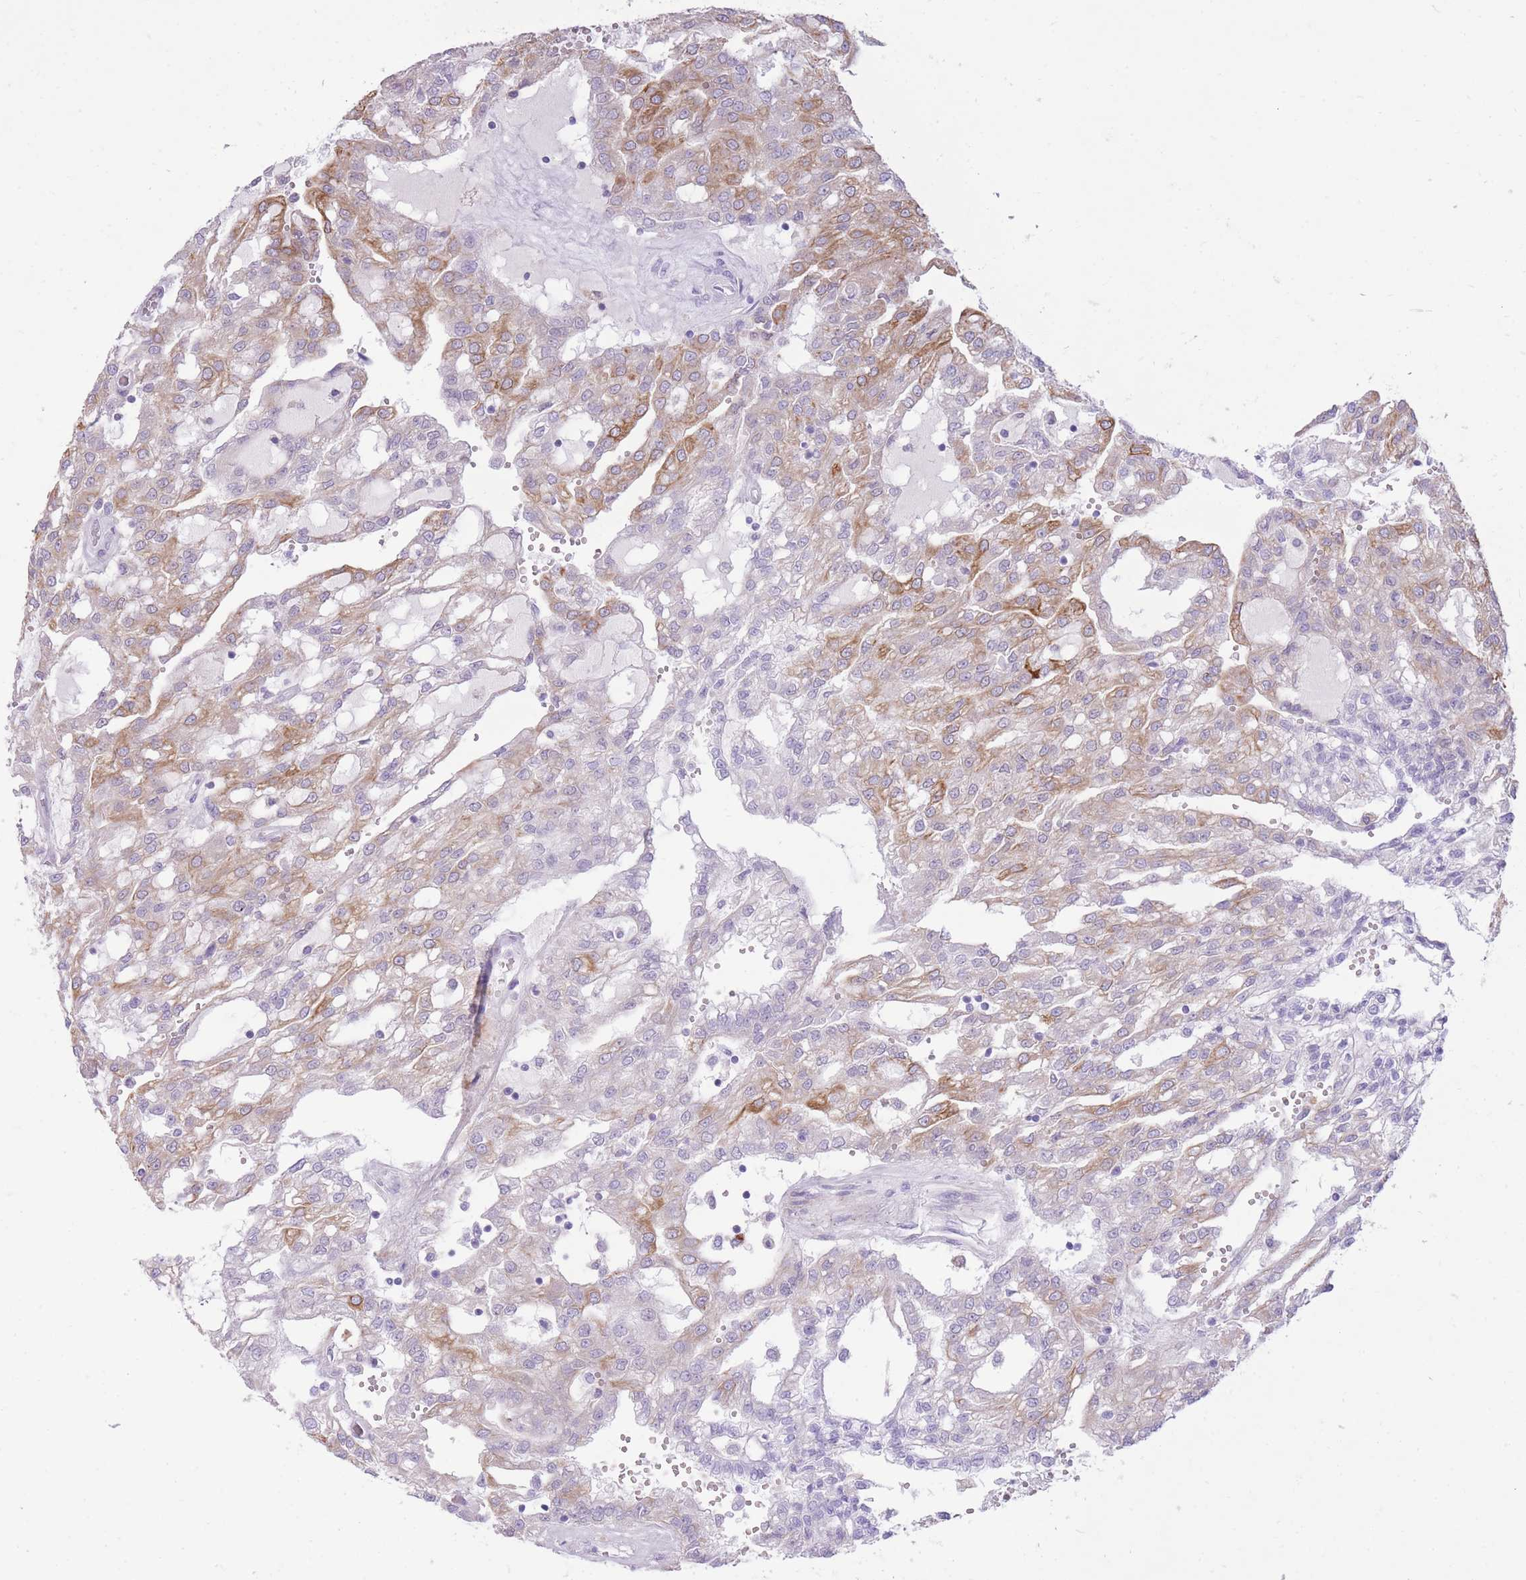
{"staining": {"intensity": "moderate", "quantity": "<25%", "location": "cytoplasmic/membranous"}, "tissue": "renal cancer", "cell_type": "Tumor cells", "image_type": "cancer", "snomed": [{"axis": "morphology", "description": "Adenocarcinoma, NOS"}, {"axis": "topography", "description": "Kidney"}], "caption": "Immunohistochemical staining of renal adenocarcinoma displays low levels of moderate cytoplasmic/membranous protein positivity in about <25% of tumor cells.", "gene": "MEIS3", "patient": {"sex": "male", "age": 63}}